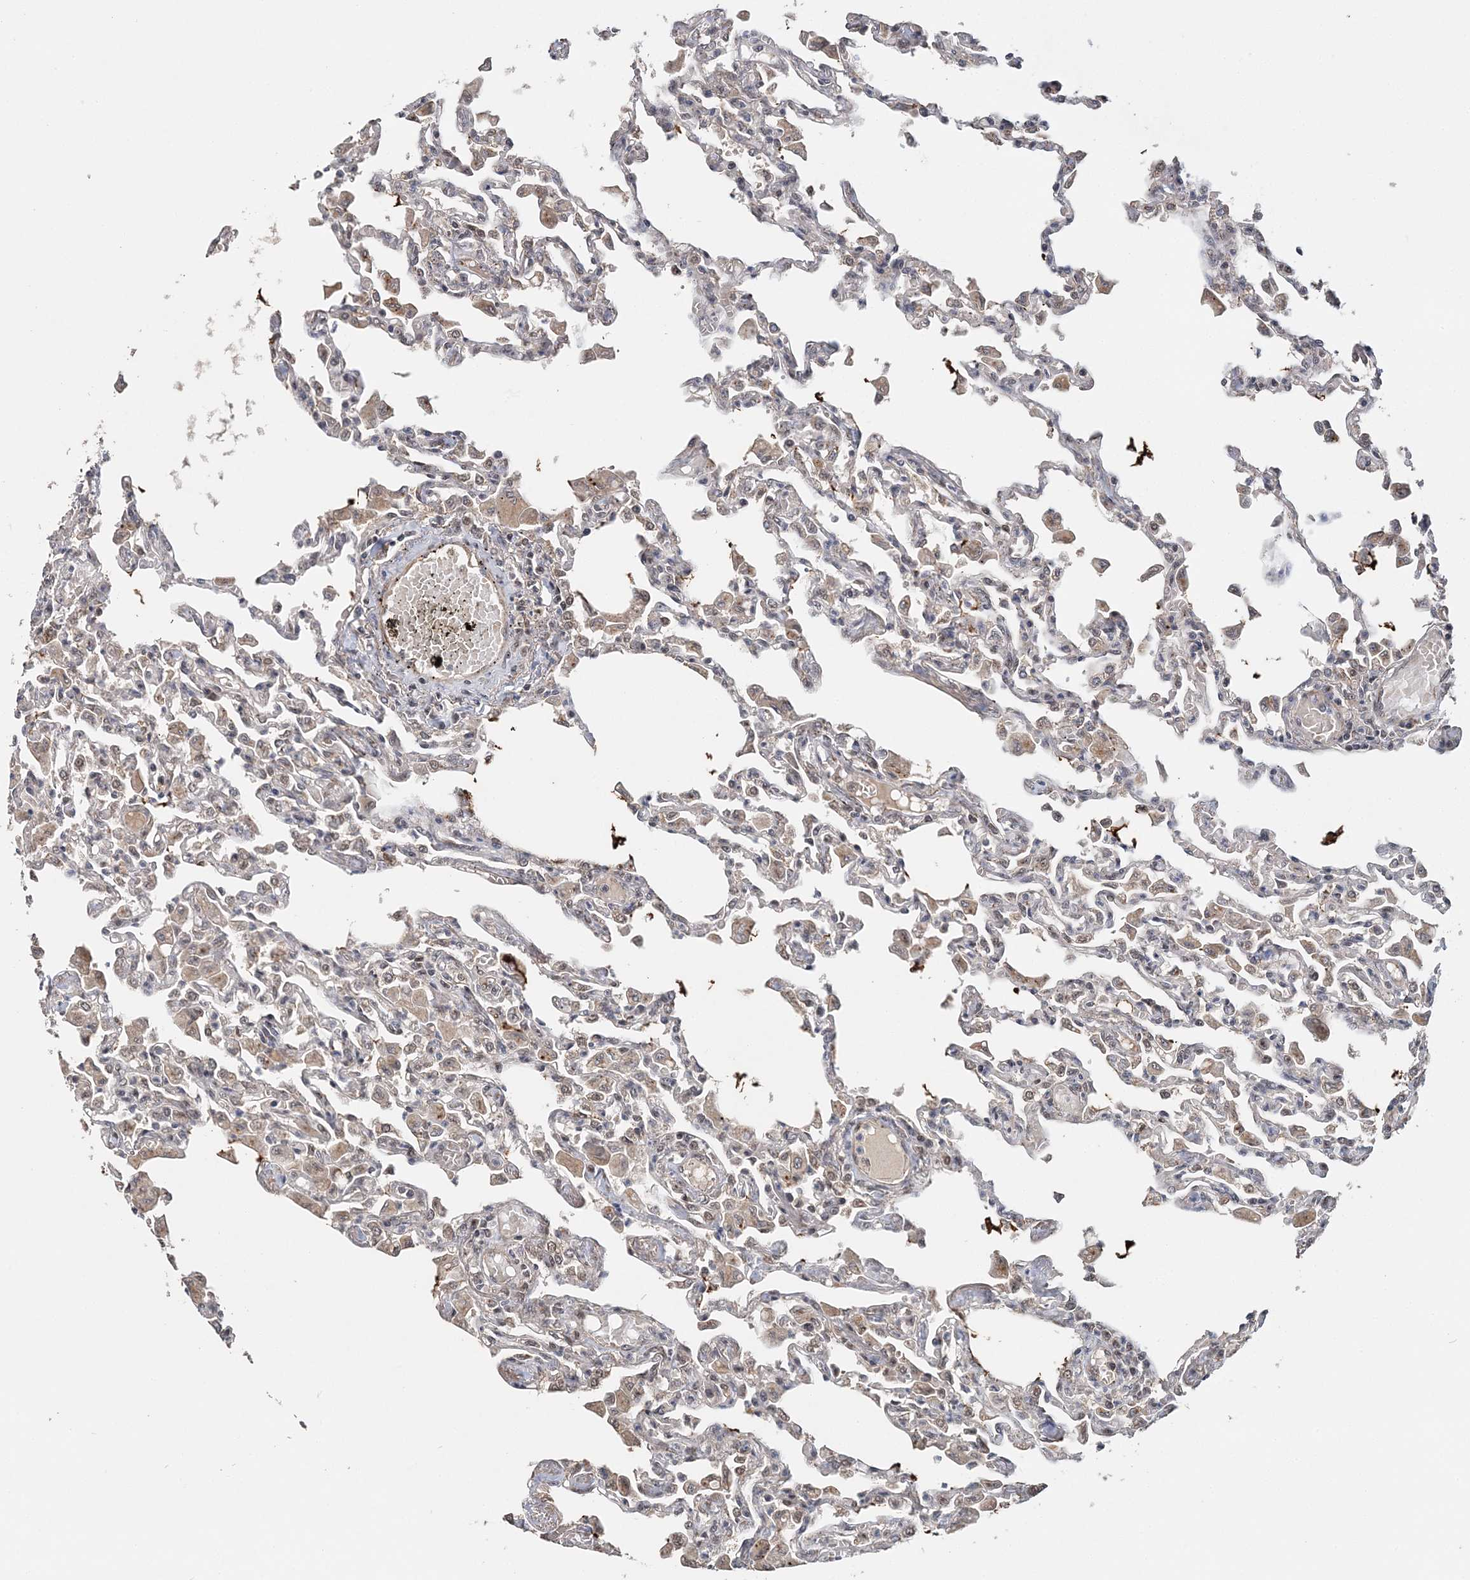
{"staining": {"intensity": "moderate", "quantity": "<25%", "location": "cytoplasmic/membranous,nuclear"}, "tissue": "lung", "cell_type": "Alveolar cells", "image_type": "normal", "snomed": [{"axis": "morphology", "description": "Normal tissue, NOS"}, {"axis": "topography", "description": "Bronchus"}, {"axis": "topography", "description": "Lung"}], "caption": "Human lung stained with a brown dye reveals moderate cytoplasmic/membranous,nuclear positive expression in about <25% of alveolar cells.", "gene": "TSHZ2", "patient": {"sex": "female", "age": 49}}